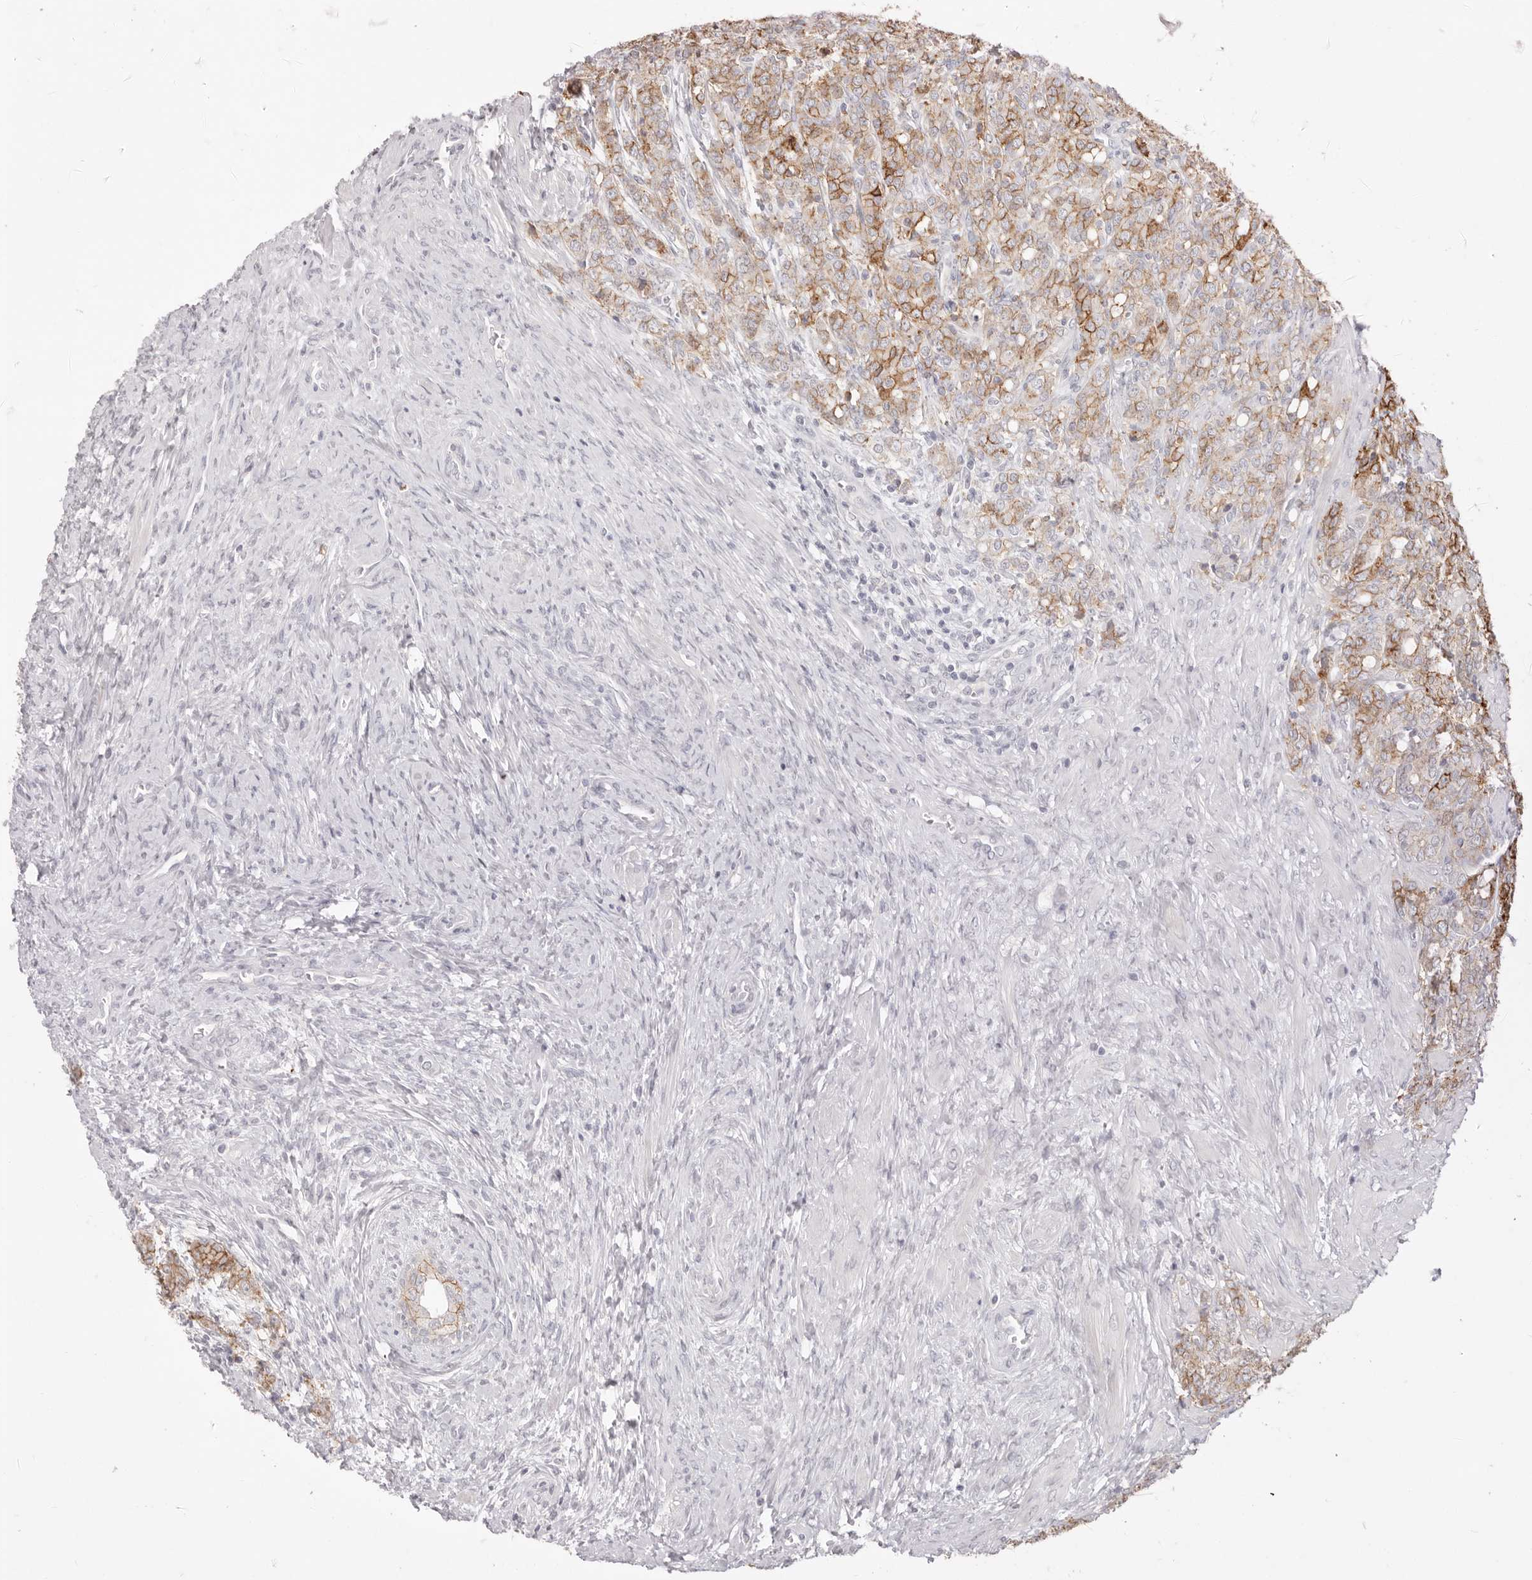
{"staining": {"intensity": "moderate", "quantity": "25%-75%", "location": "cytoplasmic/membranous"}, "tissue": "prostate cancer", "cell_type": "Tumor cells", "image_type": "cancer", "snomed": [{"axis": "morphology", "description": "Adenocarcinoma, High grade"}, {"axis": "topography", "description": "Prostate"}], "caption": "Tumor cells exhibit medium levels of moderate cytoplasmic/membranous staining in approximately 25%-75% of cells in human prostate cancer.", "gene": "EPCAM", "patient": {"sex": "male", "age": 62}}